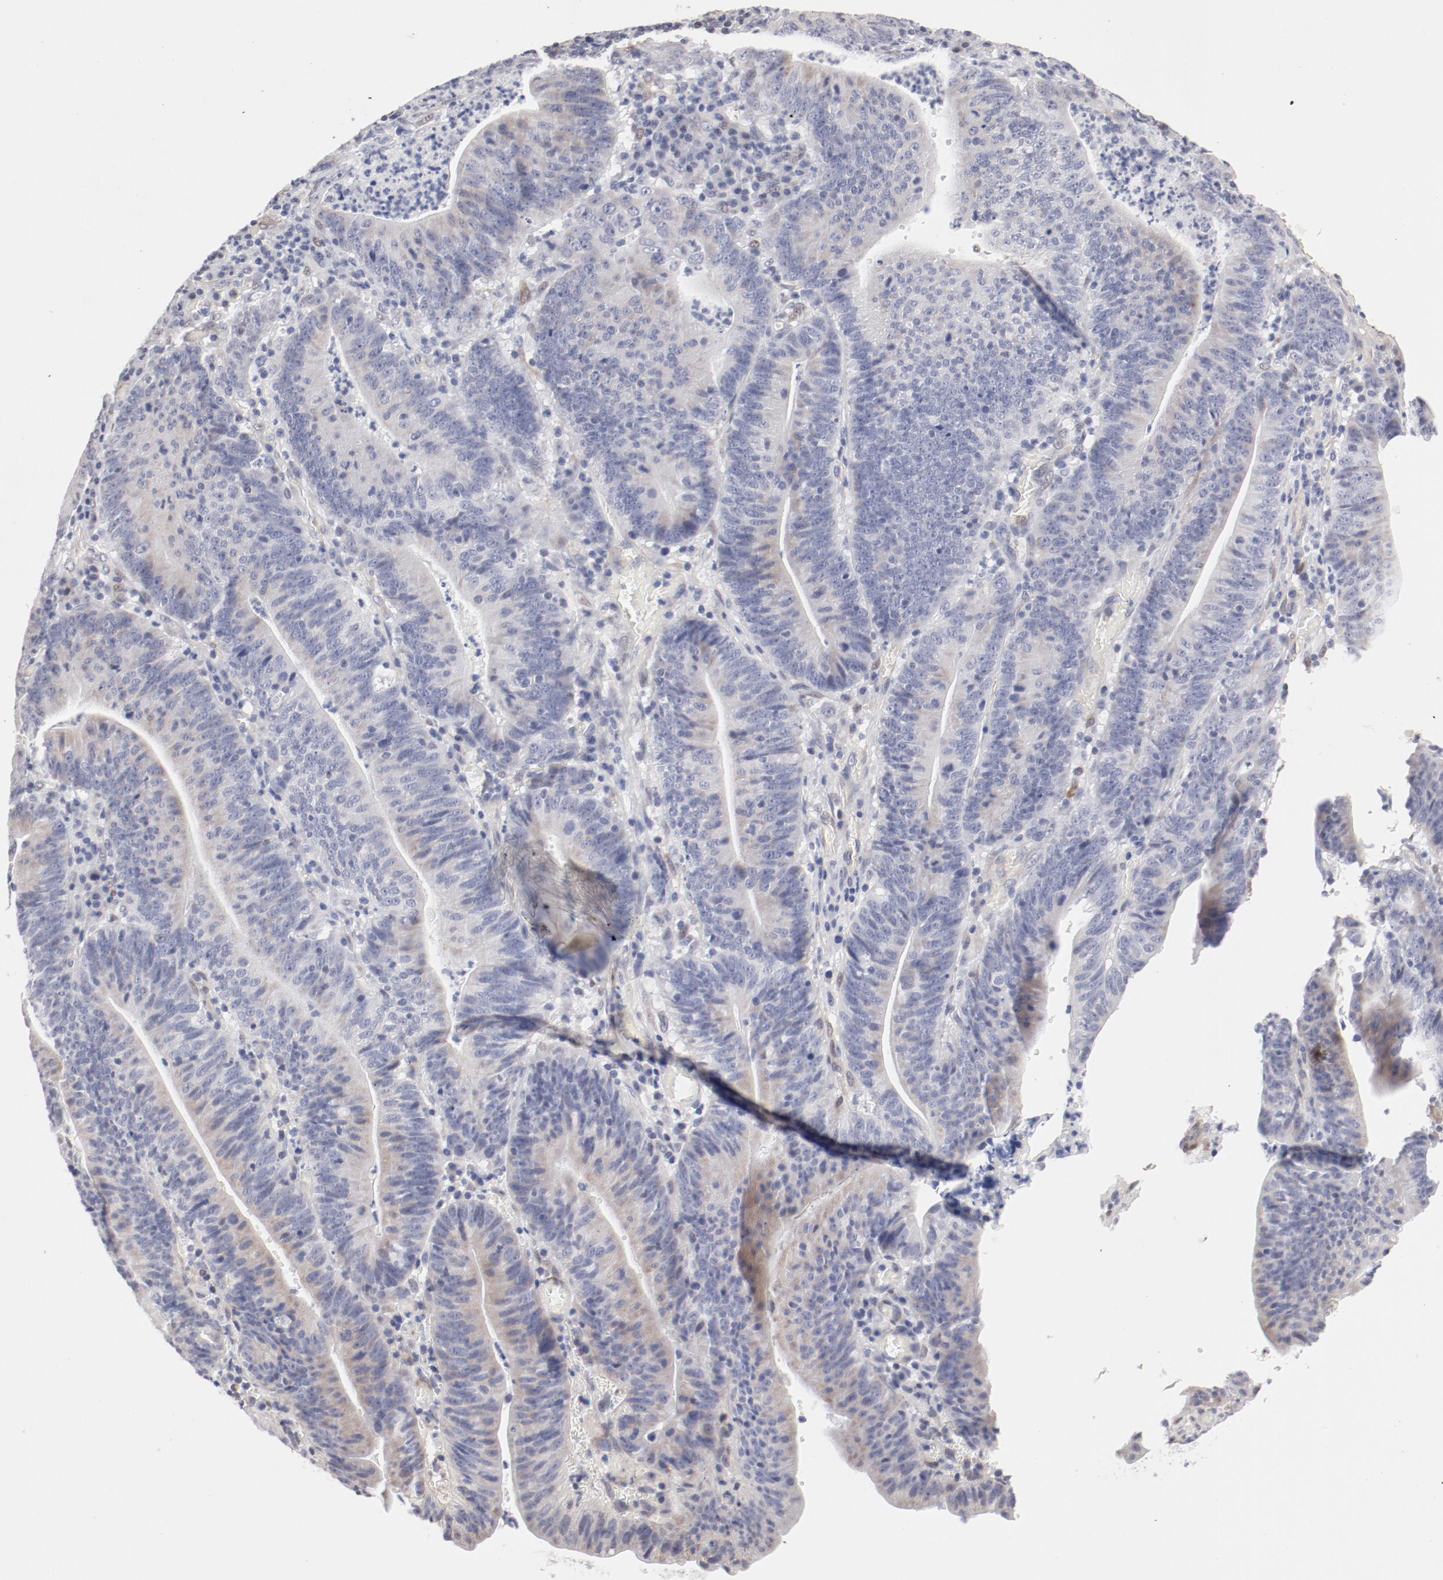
{"staining": {"intensity": "negative", "quantity": "none", "location": "none"}, "tissue": "stomach cancer", "cell_type": "Tumor cells", "image_type": "cancer", "snomed": [{"axis": "morphology", "description": "Adenocarcinoma, NOS"}, {"axis": "topography", "description": "Stomach, lower"}], "caption": "Human stomach adenocarcinoma stained for a protein using immunohistochemistry displays no staining in tumor cells.", "gene": "MAGED4", "patient": {"sex": "female", "age": 86}}